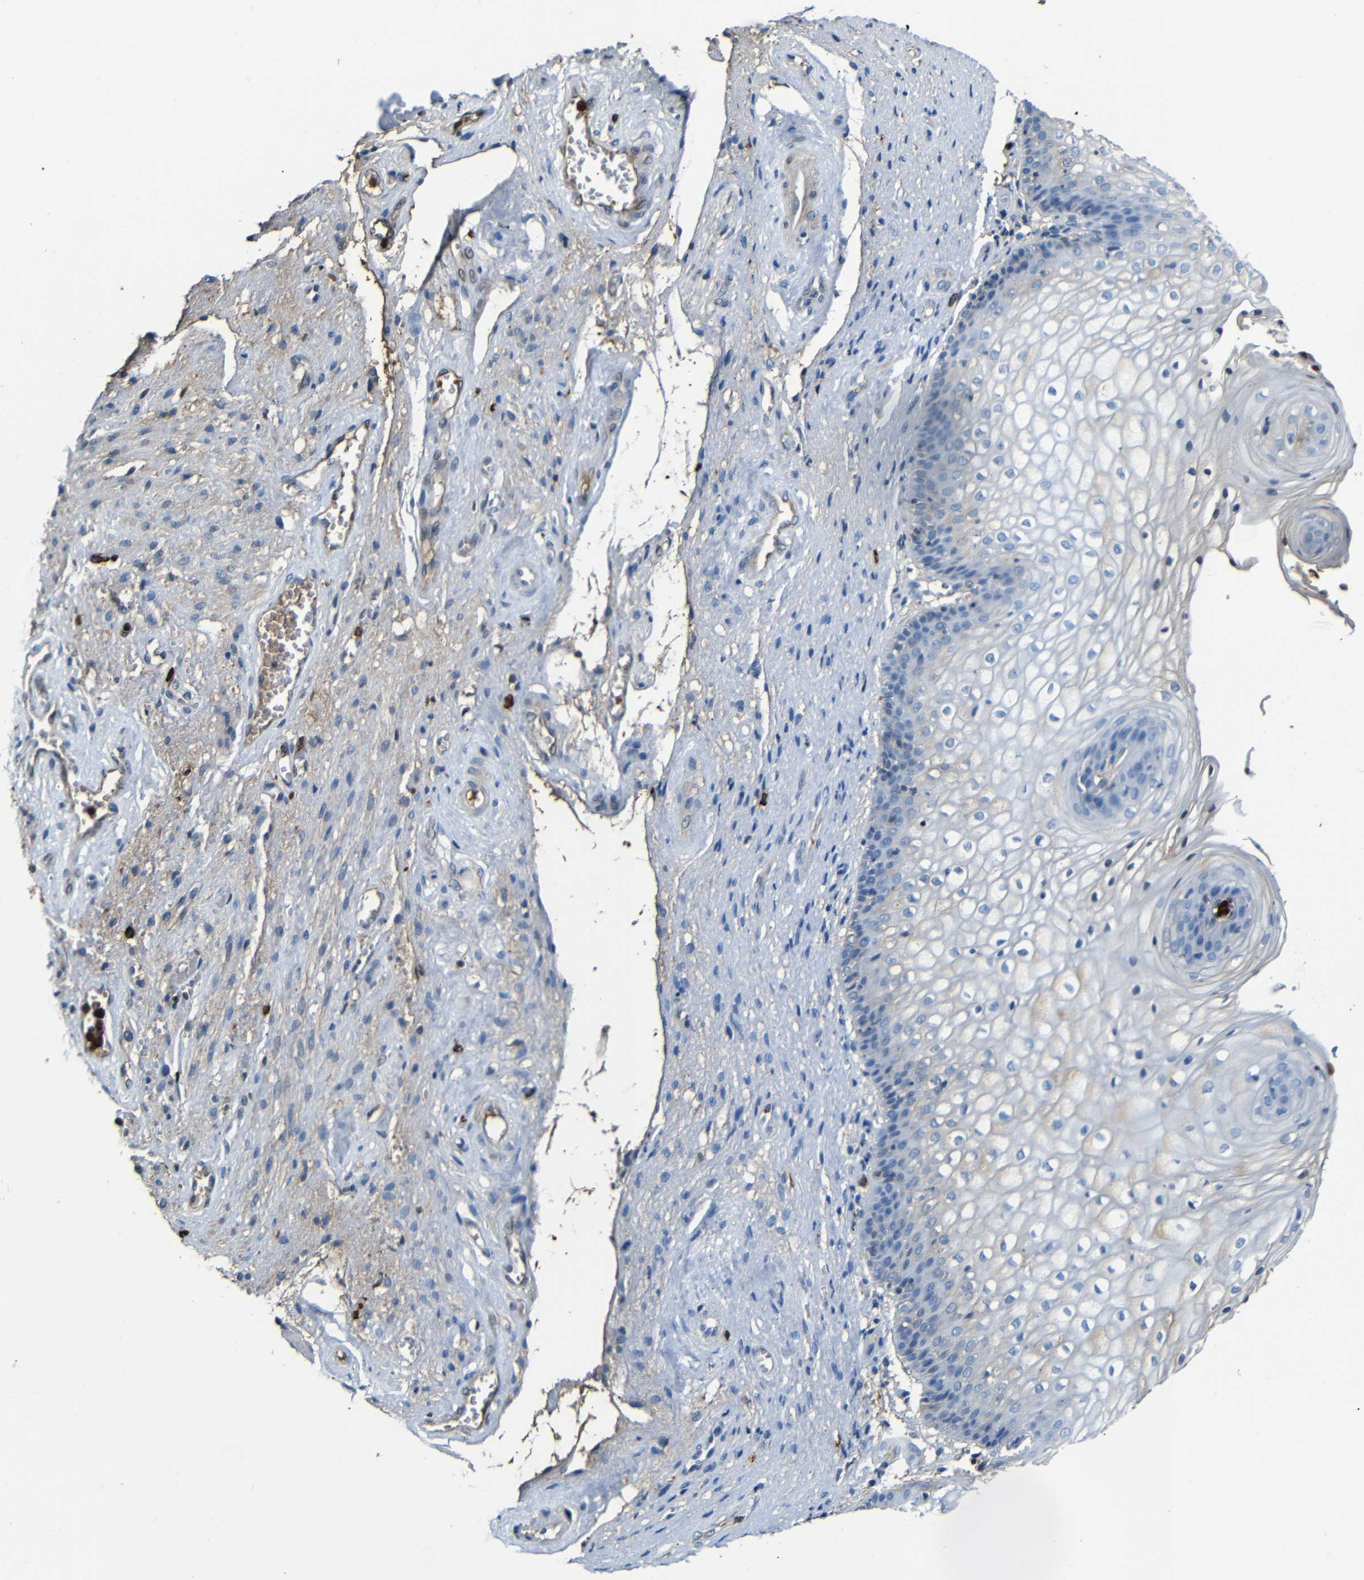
{"staining": {"intensity": "negative", "quantity": "none", "location": "none"}, "tissue": "vagina", "cell_type": "Squamous epithelial cells", "image_type": "normal", "snomed": [{"axis": "morphology", "description": "Normal tissue, NOS"}, {"axis": "topography", "description": "Vagina"}], "caption": "Image shows no significant protein staining in squamous epithelial cells of normal vagina. (Immunohistochemistry, brightfield microscopy, high magnification).", "gene": "SERPINA1", "patient": {"sex": "female", "age": 34}}